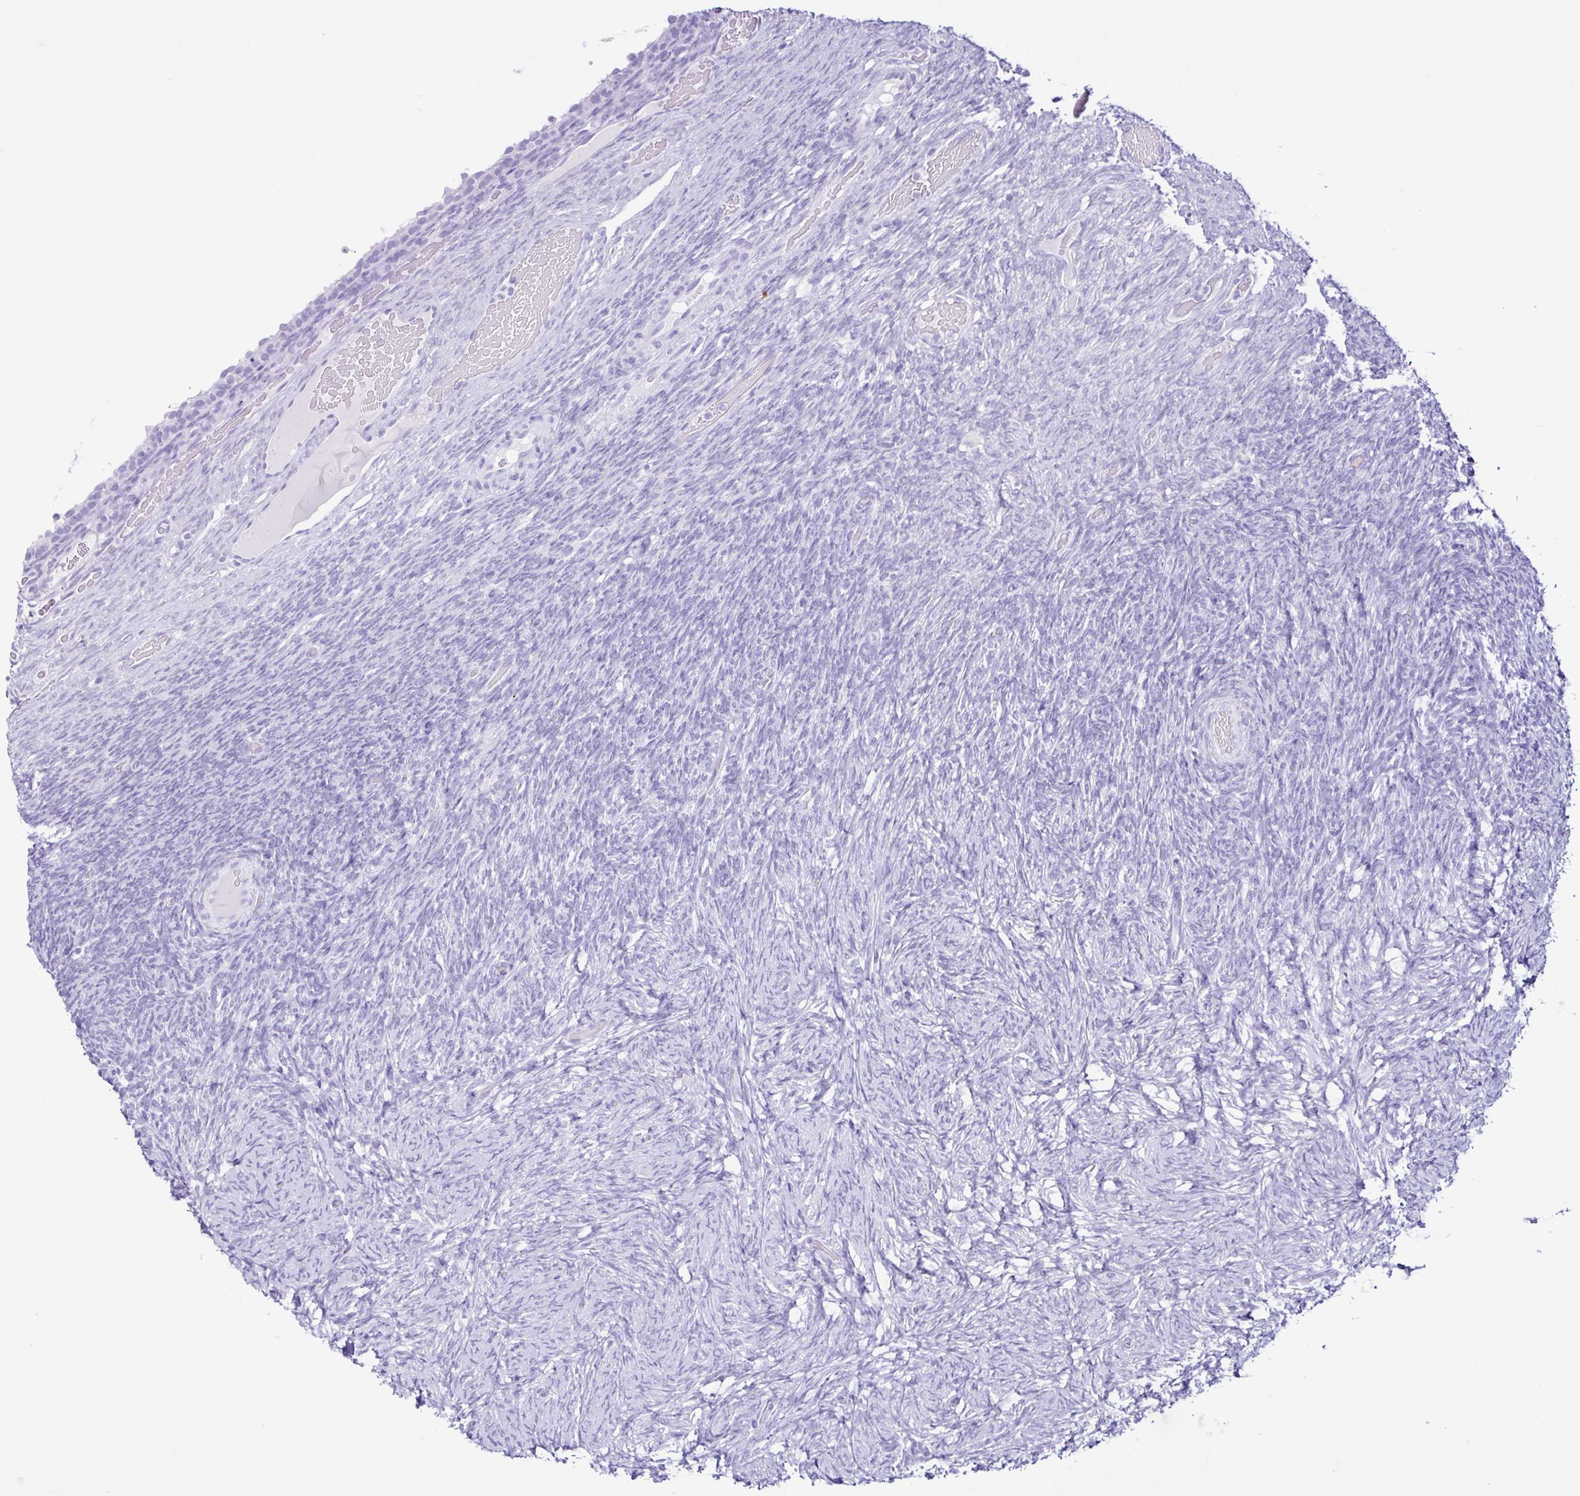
{"staining": {"intensity": "negative", "quantity": "none", "location": "none"}, "tissue": "ovary", "cell_type": "Ovarian stroma cells", "image_type": "normal", "snomed": [{"axis": "morphology", "description": "Normal tissue, NOS"}, {"axis": "topography", "description": "Ovary"}], "caption": "Immunohistochemistry micrograph of normal ovary: human ovary stained with DAB exhibits no significant protein expression in ovarian stroma cells.", "gene": "PIGF", "patient": {"sex": "female", "age": 34}}